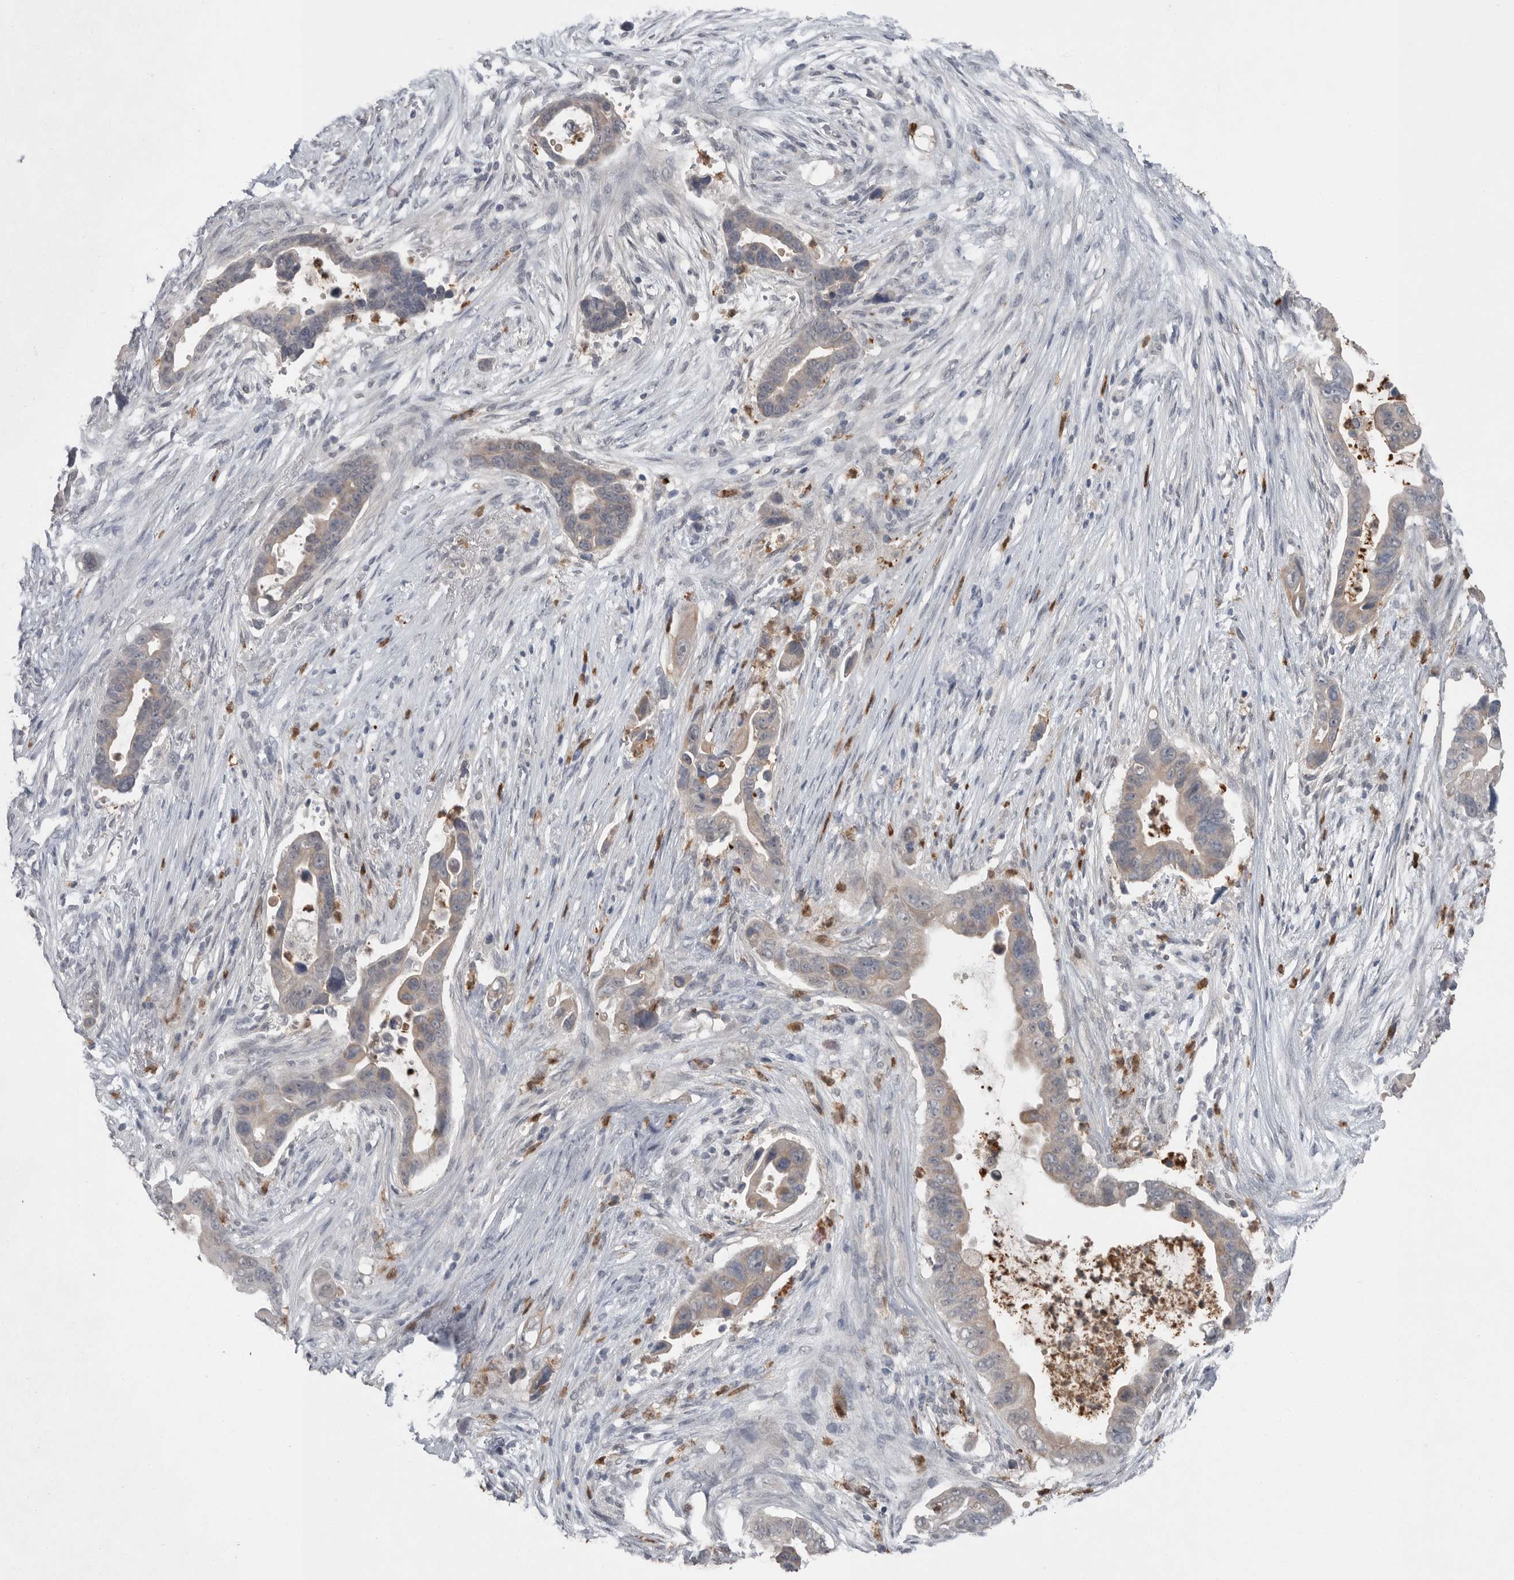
{"staining": {"intensity": "weak", "quantity": "<25%", "location": "cytoplasmic/membranous"}, "tissue": "pancreatic cancer", "cell_type": "Tumor cells", "image_type": "cancer", "snomed": [{"axis": "morphology", "description": "Adenocarcinoma, NOS"}, {"axis": "topography", "description": "Pancreas"}], "caption": "Immunohistochemistry of human pancreatic cancer exhibits no positivity in tumor cells.", "gene": "SCP2", "patient": {"sex": "female", "age": 72}}